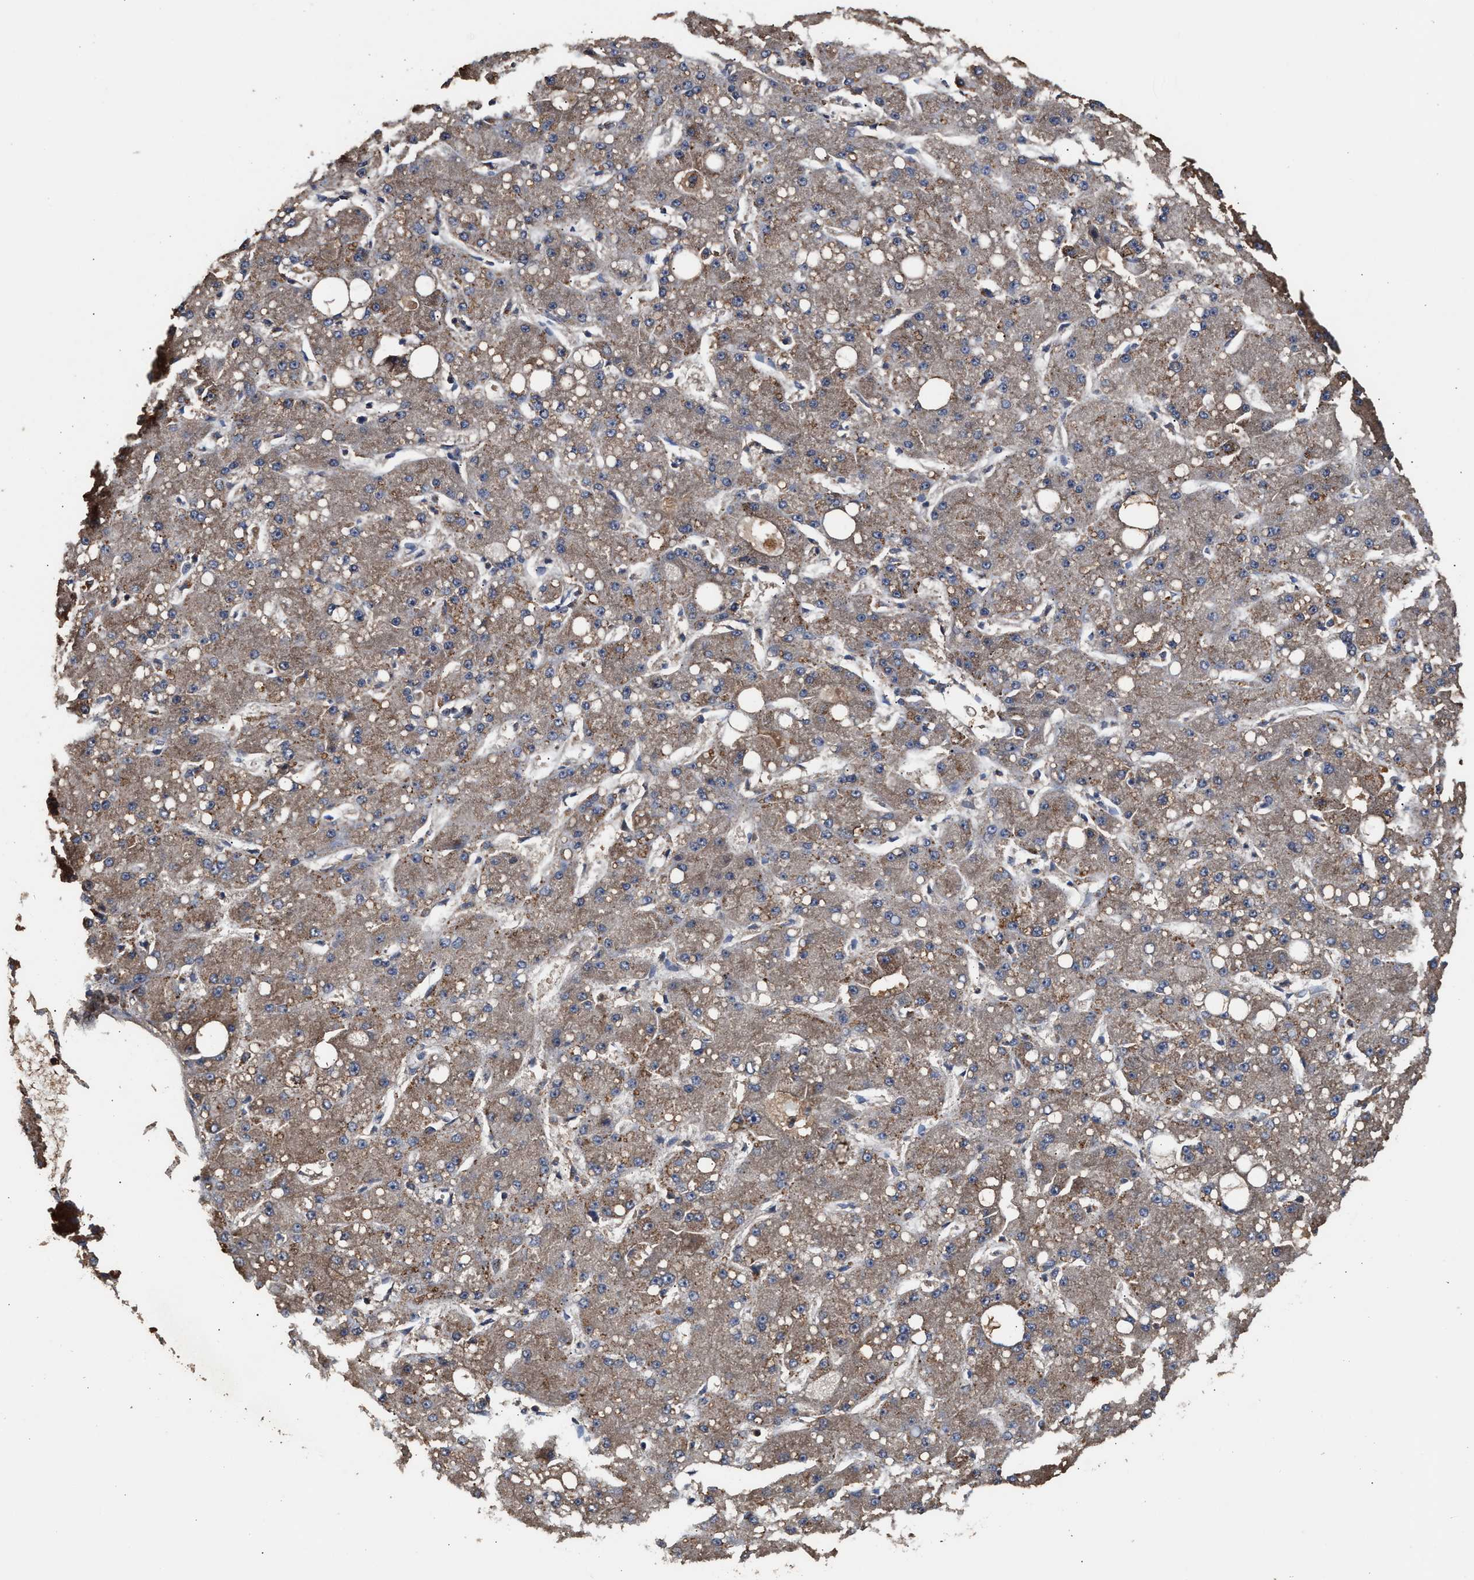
{"staining": {"intensity": "weak", "quantity": ">75%", "location": "cytoplasmic/membranous"}, "tissue": "liver cancer", "cell_type": "Tumor cells", "image_type": "cancer", "snomed": [{"axis": "morphology", "description": "Carcinoma, Hepatocellular, NOS"}, {"axis": "topography", "description": "Liver"}], "caption": "Weak cytoplasmic/membranous positivity for a protein is identified in about >75% of tumor cells of liver cancer using immunohistochemistry (IHC).", "gene": "ZNHIT6", "patient": {"sex": "male", "age": 67}}